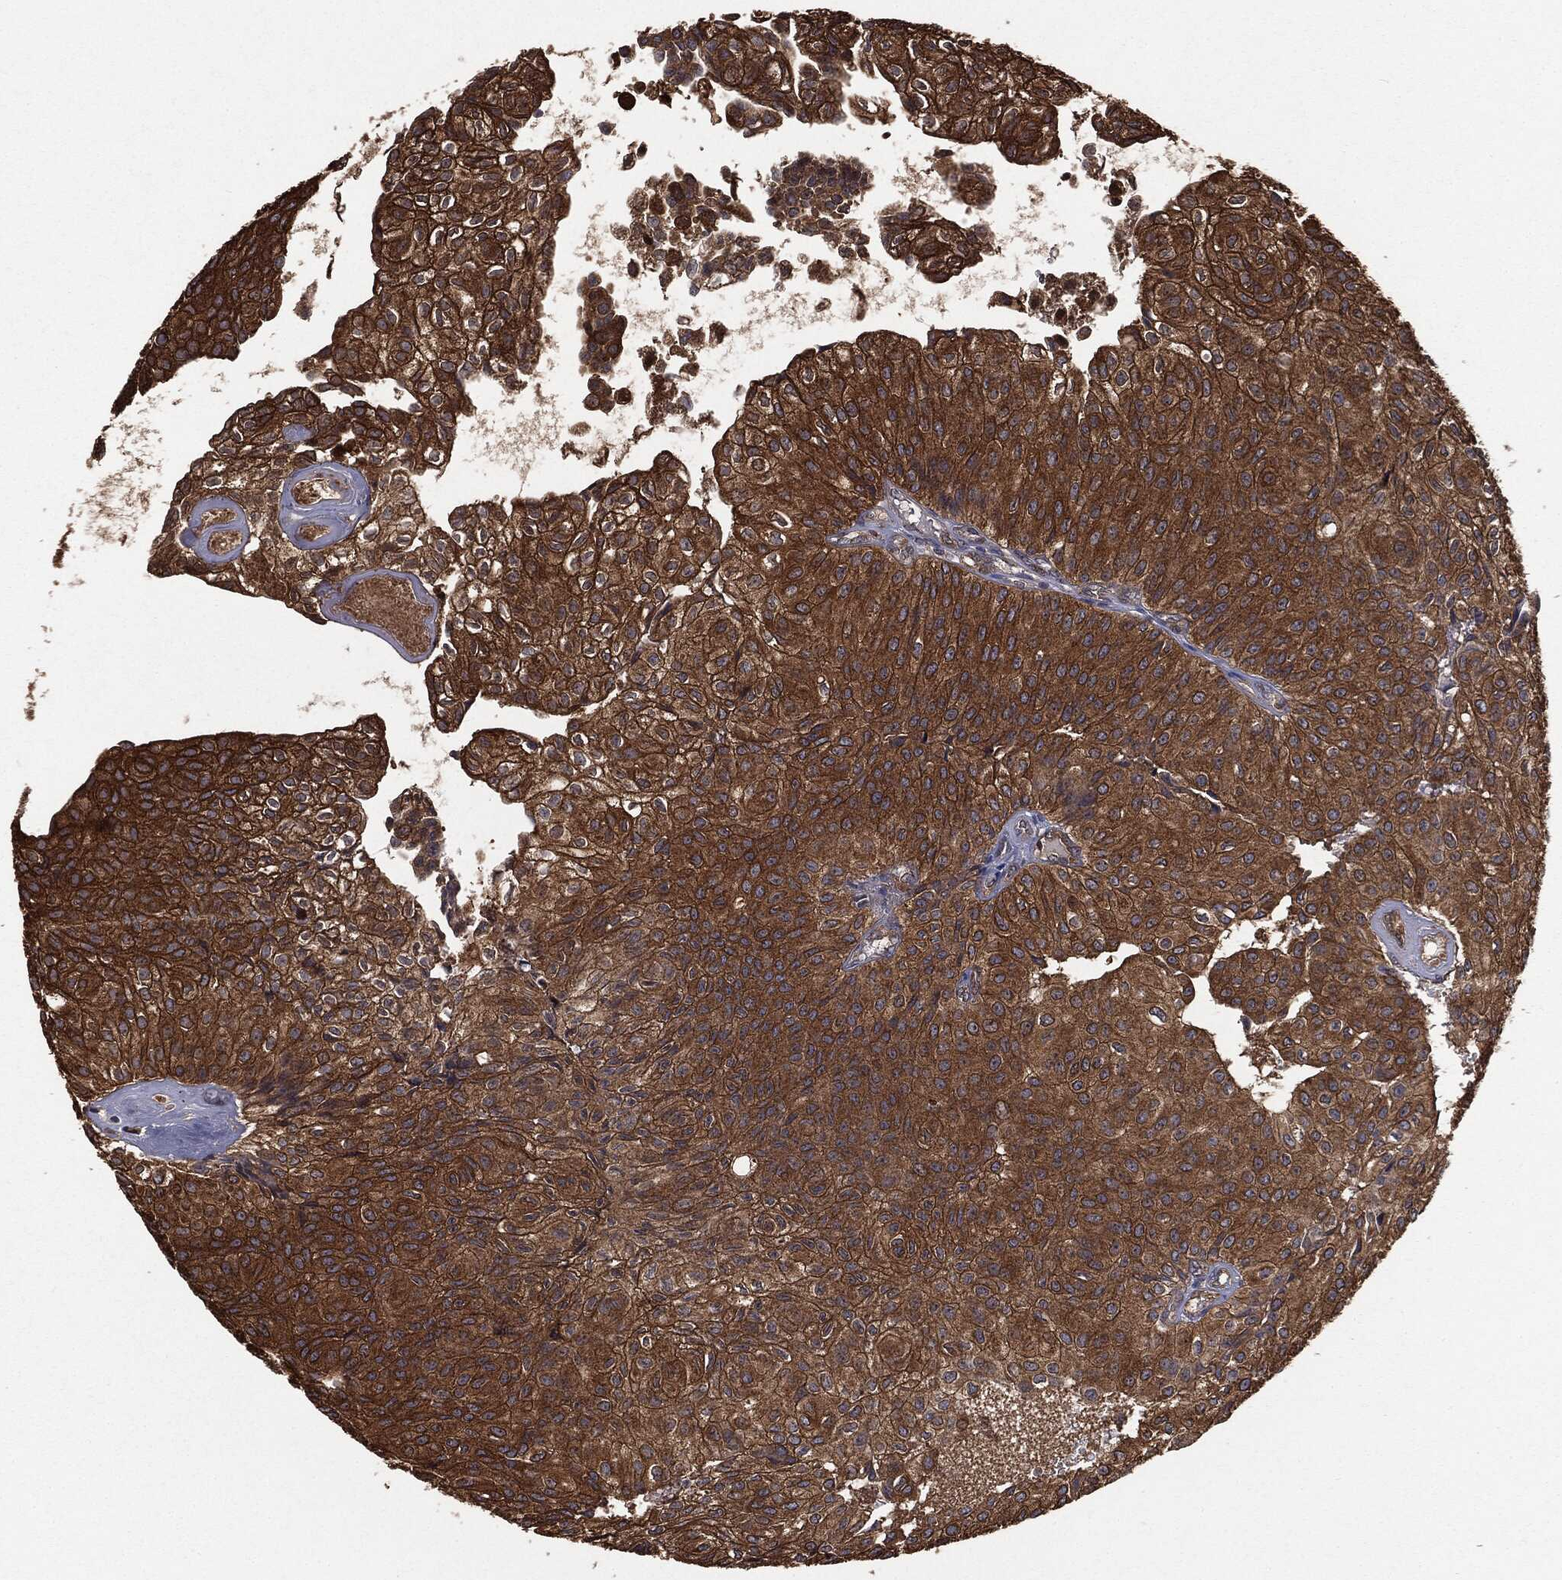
{"staining": {"intensity": "strong", "quantity": ">75%", "location": "cytoplasmic/membranous"}, "tissue": "urothelial cancer", "cell_type": "Tumor cells", "image_type": "cancer", "snomed": [{"axis": "morphology", "description": "Urothelial carcinoma, Low grade"}, {"axis": "topography", "description": "Urinary bladder"}], "caption": "This image demonstrates IHC staining of human urothelial carcinoma (low-grade), with high strong cytoplasmic/membranous positivity in about >75% of tumor cells.", "gene": "NME1", "patient": {"sex": "male", "age": 89}}